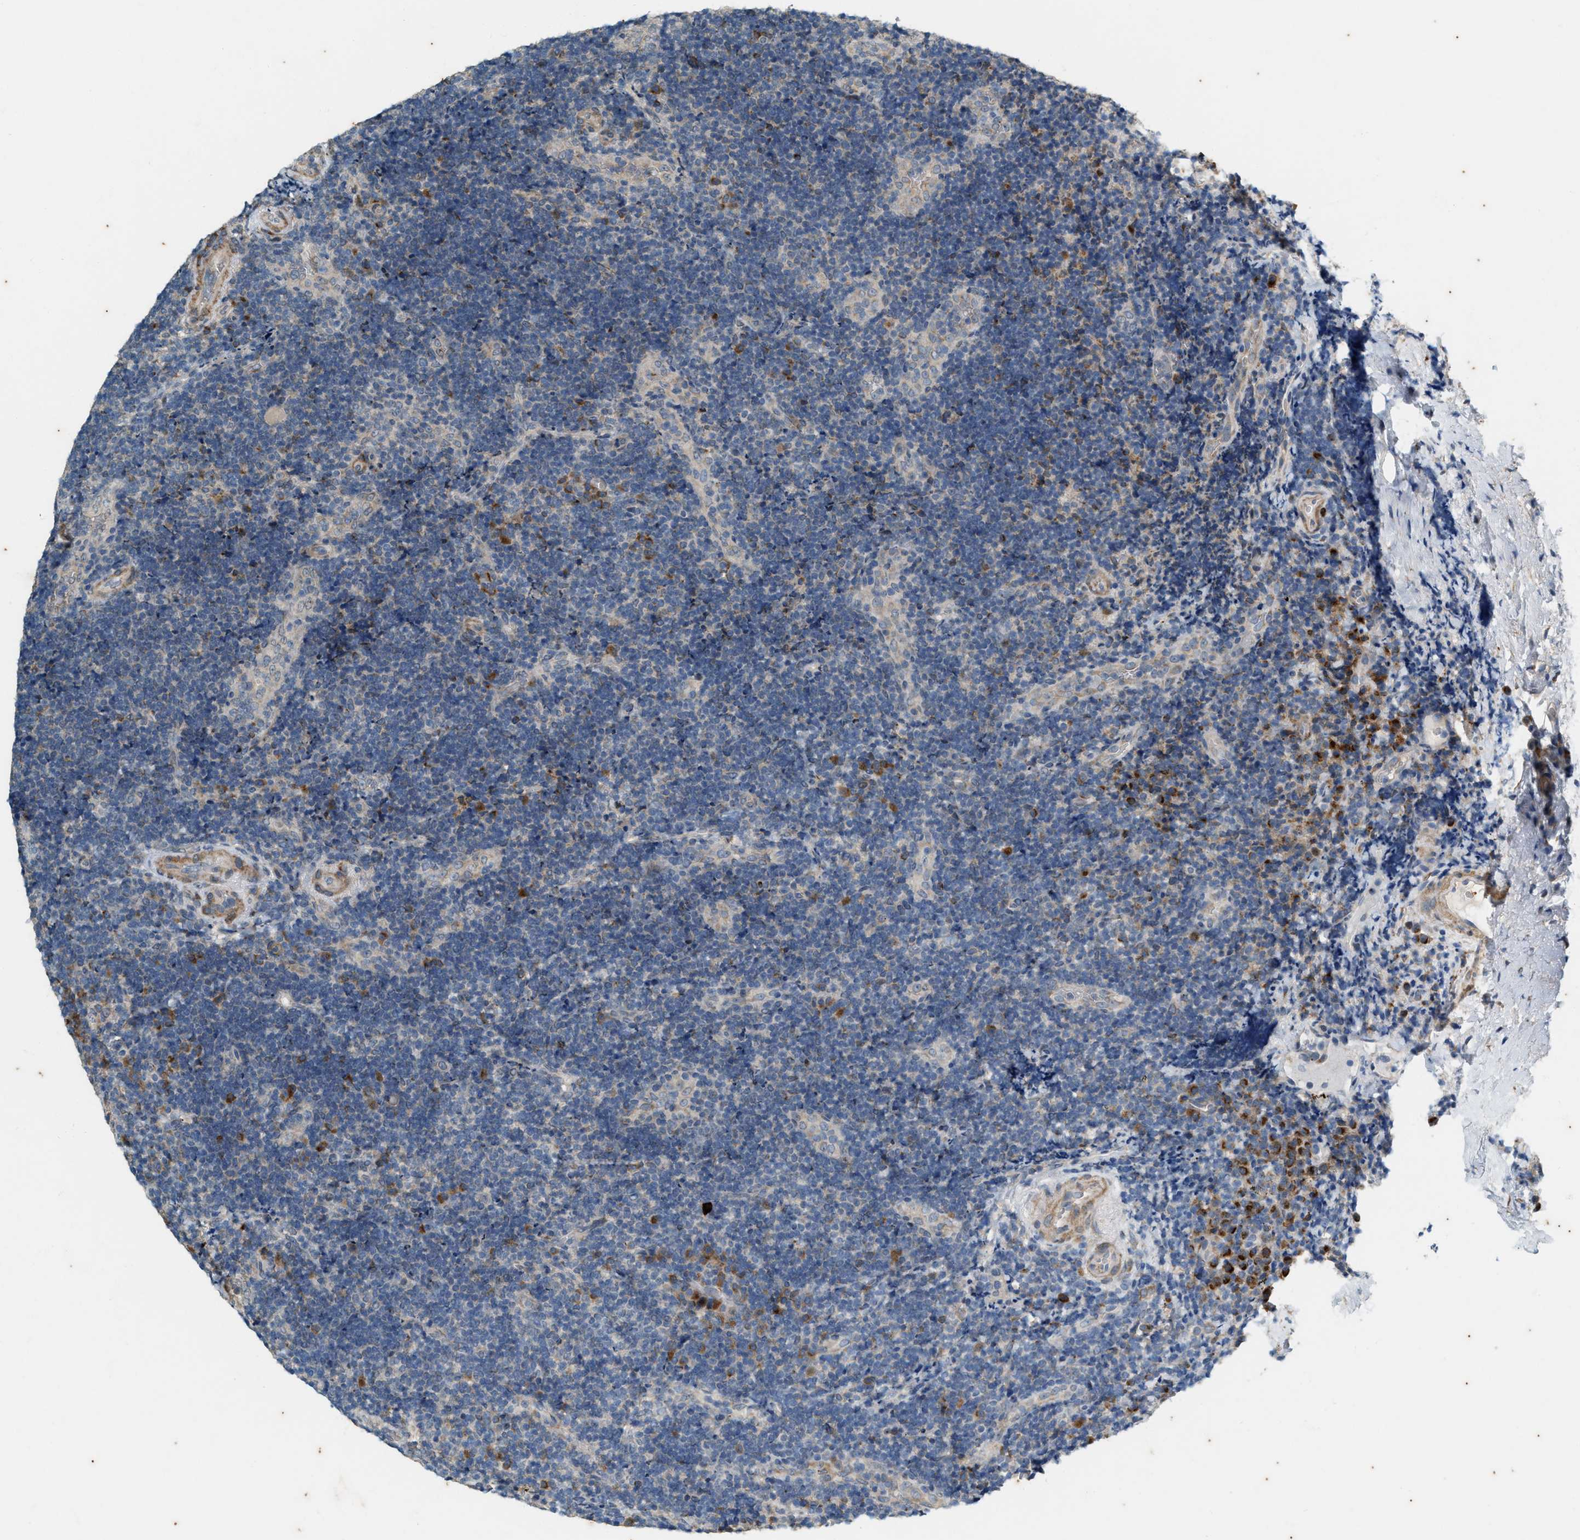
{"staining": {"intensity": "negative", "quantity": "none", "location": "none"}, "tissue": "lymphoma", "cell_type": "Tumor cells", "image_type": "cancer", "snomed": [{"axis": "morphology", "description": "Malignant lymphoma, non-Hodgkin's type, High grade"}, {"axis": "topography", "description": "Tonsil"}], "caption": "Immunohistochemistry (IHC) of lymphoma reveals no positivity in tumor cells. The staining was performed using DAB to visualize the protein expression in brown, while the nuclei were stained in blue with hematoxylin (Magnification: 20x).", "gene": "CHPF2", "patient": {"sex": "female", "age": 36}}